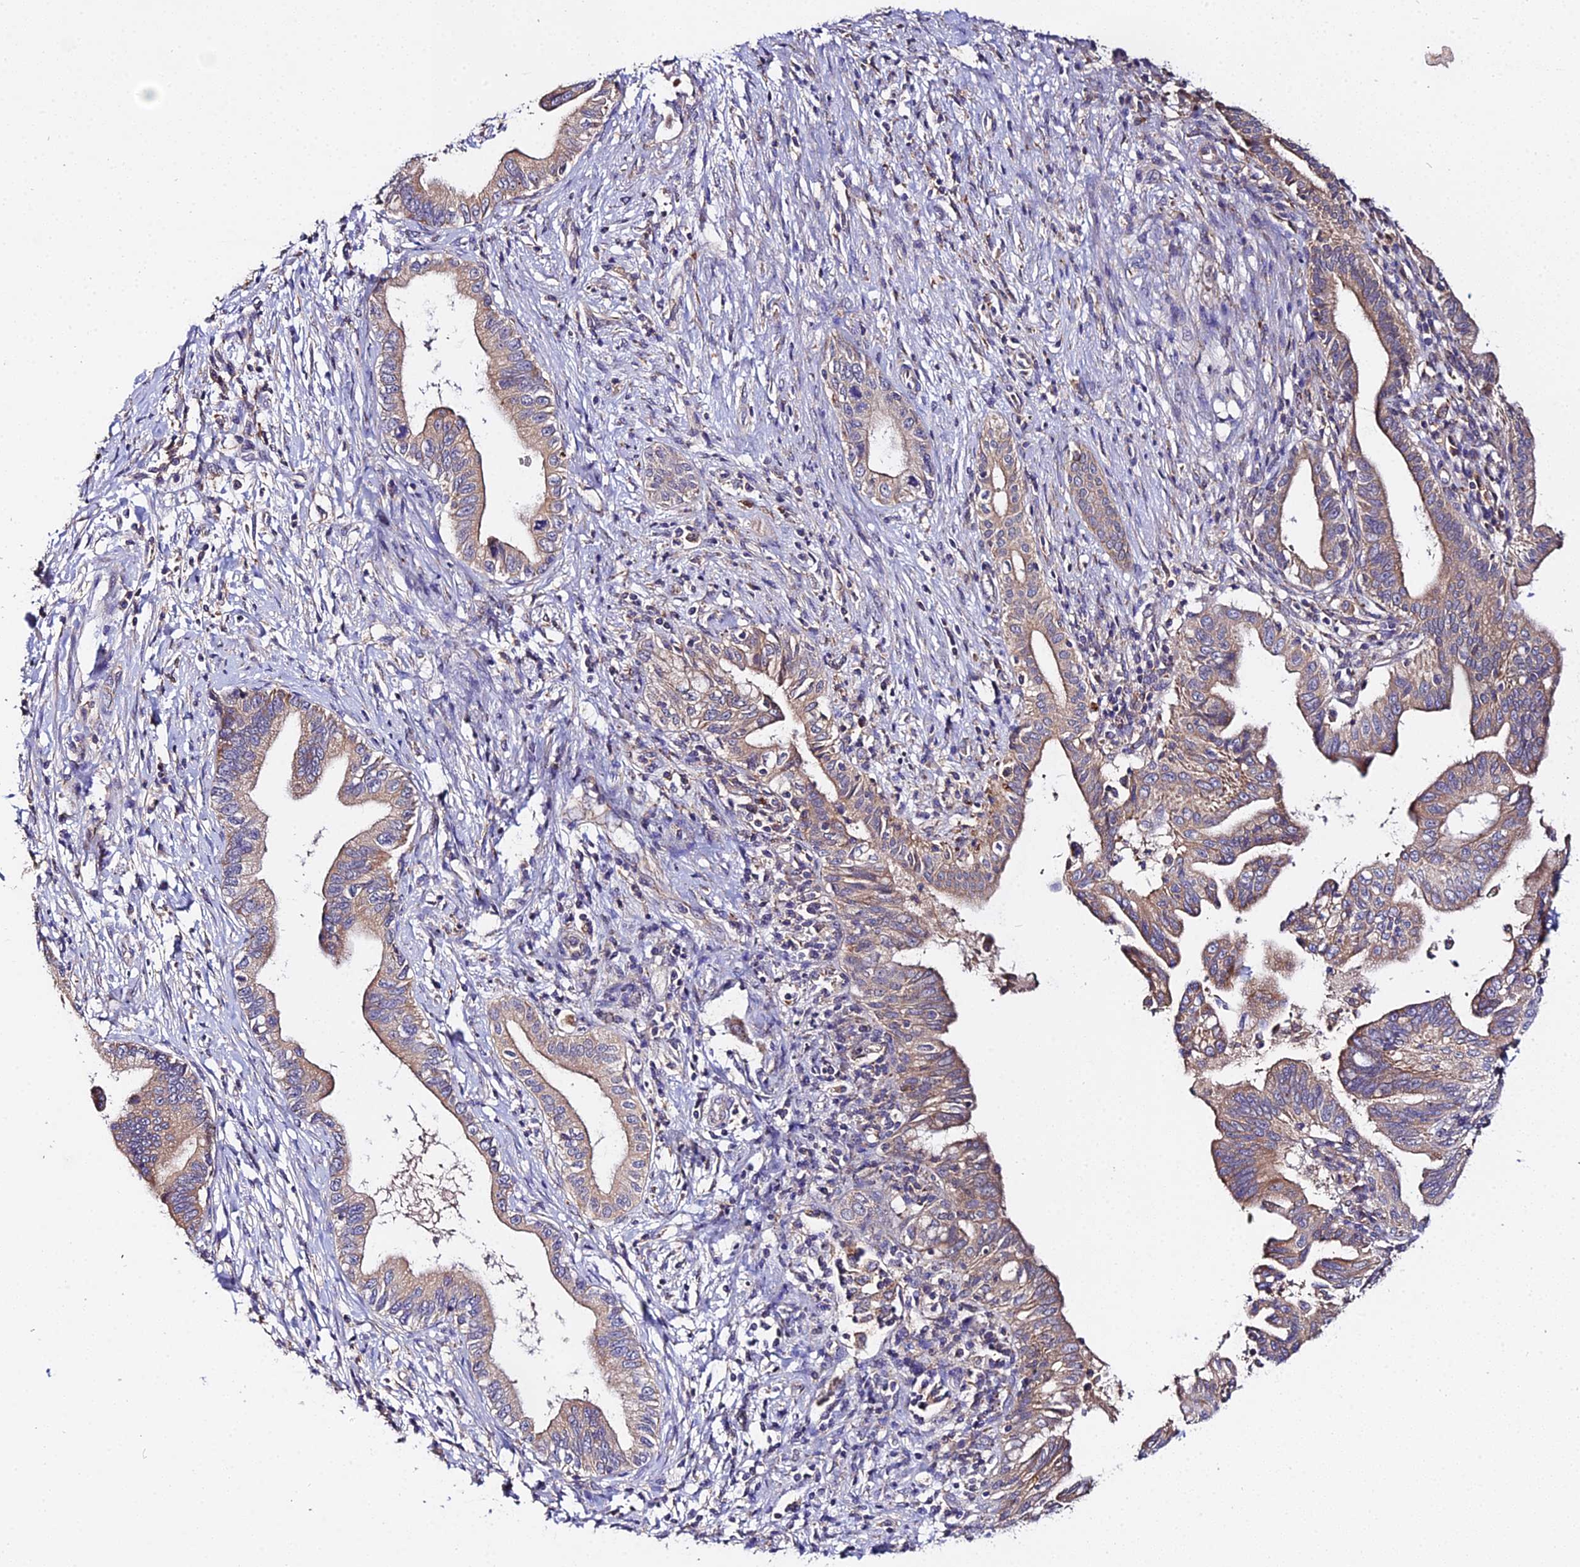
{"staining": {"intensity": "weak", "quantity": ">75%", "location": "cytoplasmic/membranous"}, "tissue": "pancreatic cancer", "cell_type": "Tumor cells", "image_type": "cancer", "snomed": [{"axis": "morphology", "description": "Adenocarcinoma, NOS"}, {"axis": "topography", "description": "Pancreas"}], "caption": "Immunohistochemical staining of pancreatic cancer reveals low levels of weak cytoplasmic/membranous protein positivity in about >75% of tumor cells. Using DAB (3,3'-diaminobenzidine) (brown) and hematoxylin (blue) stains, captured at high magnification using brightfield microscopy.", "gene": "ZBED8", "patient": {"sex": "female", "age": 55}}